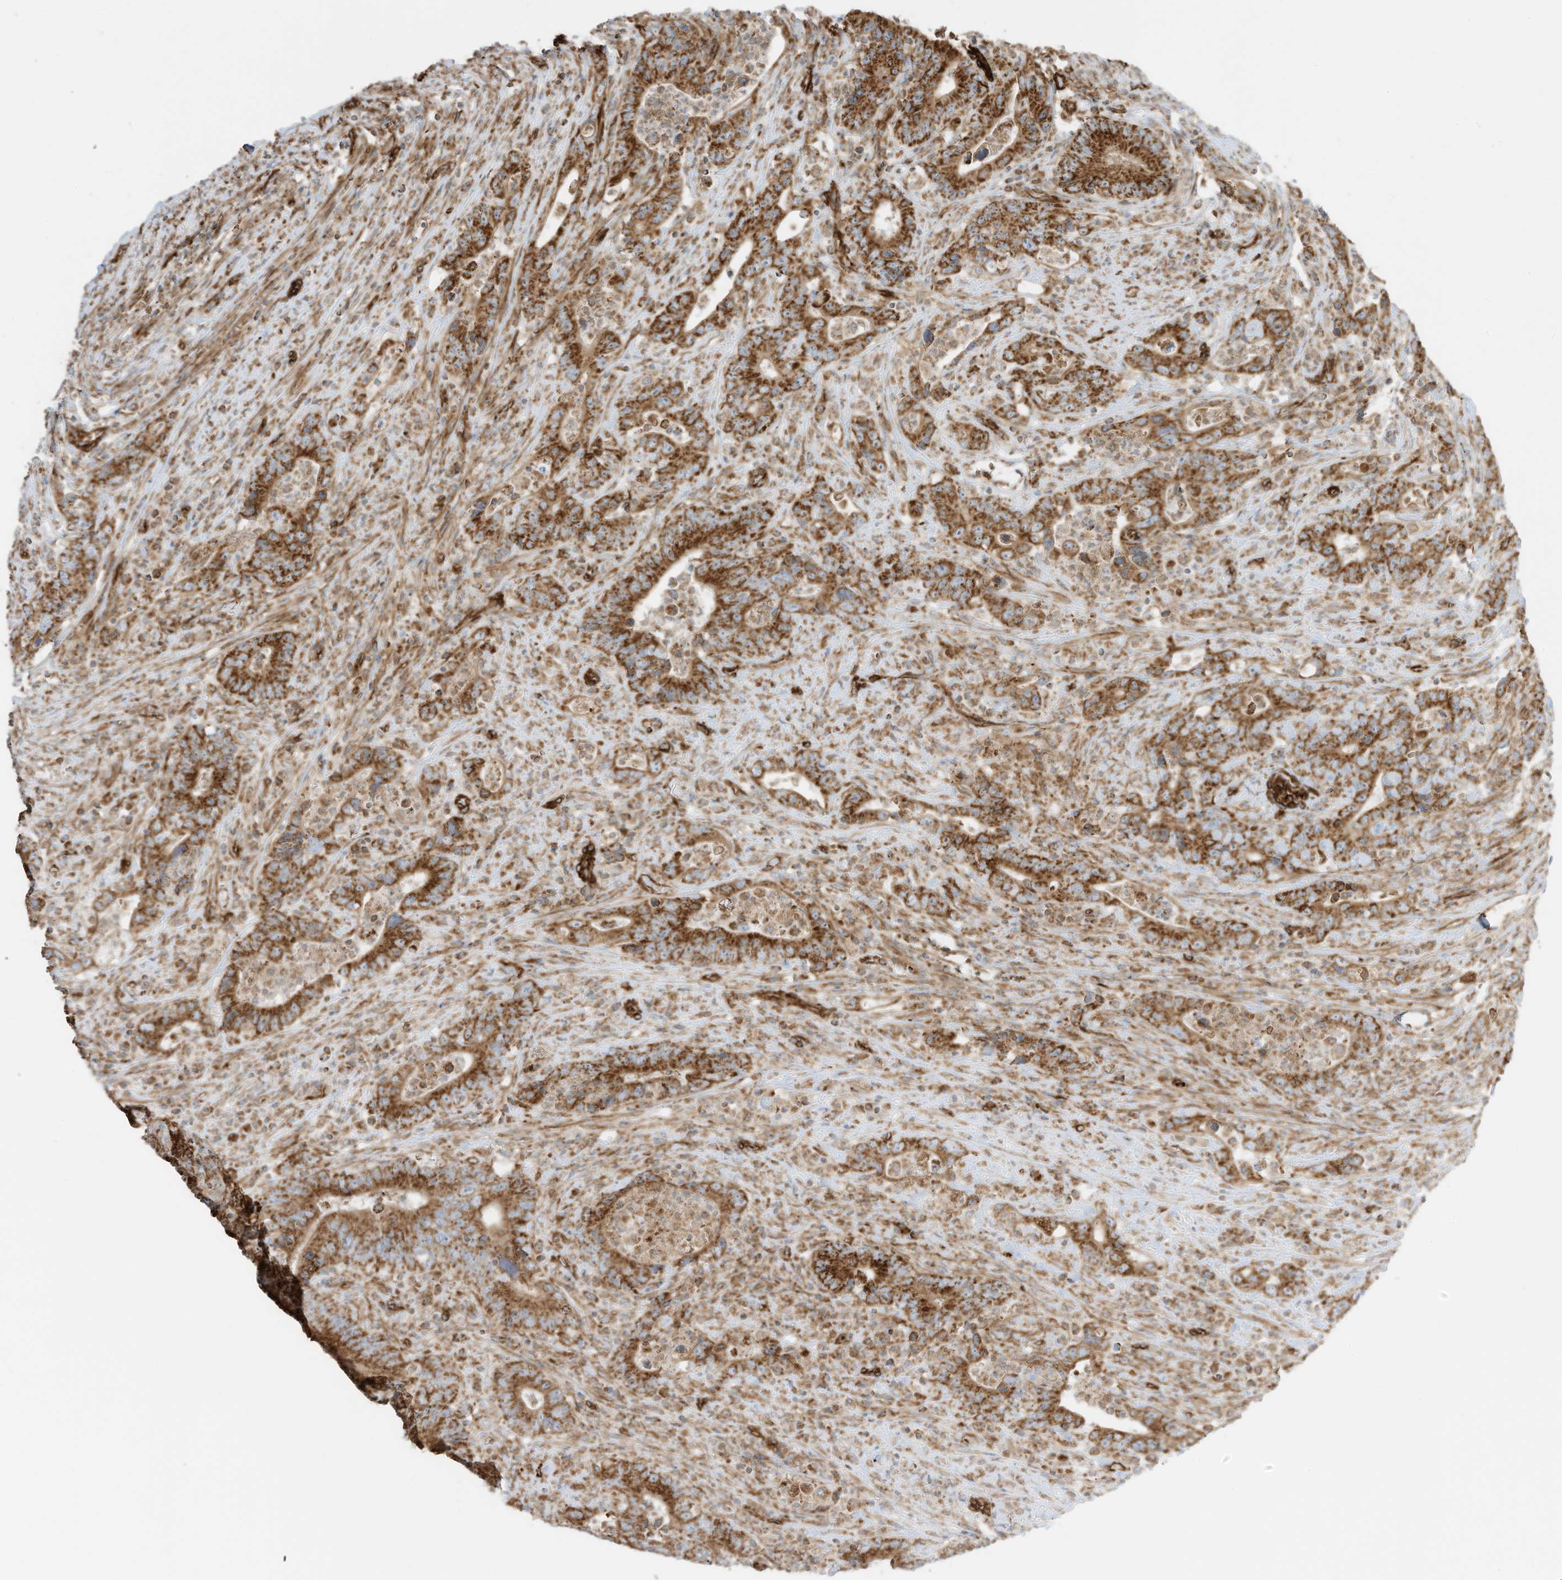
{"staining": {"intensity": "moderate", "quantity": ">75%", "location": "cytoplasmic/membranous"}, "tissue": "colorectal cancer", "cell_type": "Tumor cells", "image_type": "cancer", "snomed": [{"axis": "morphology", "description": "Adenocarcinoma, NOS"}, {"axis": "topography", "description": "Colon"}], "caption": "A histopathology image of colorectal adenocarcinoma stained for a protein reveals moderate cytoplasmic/membranous brown staining in tumor cells.", "gene": "ABCB7", "patient": {"sex": "female", "age": 75}}